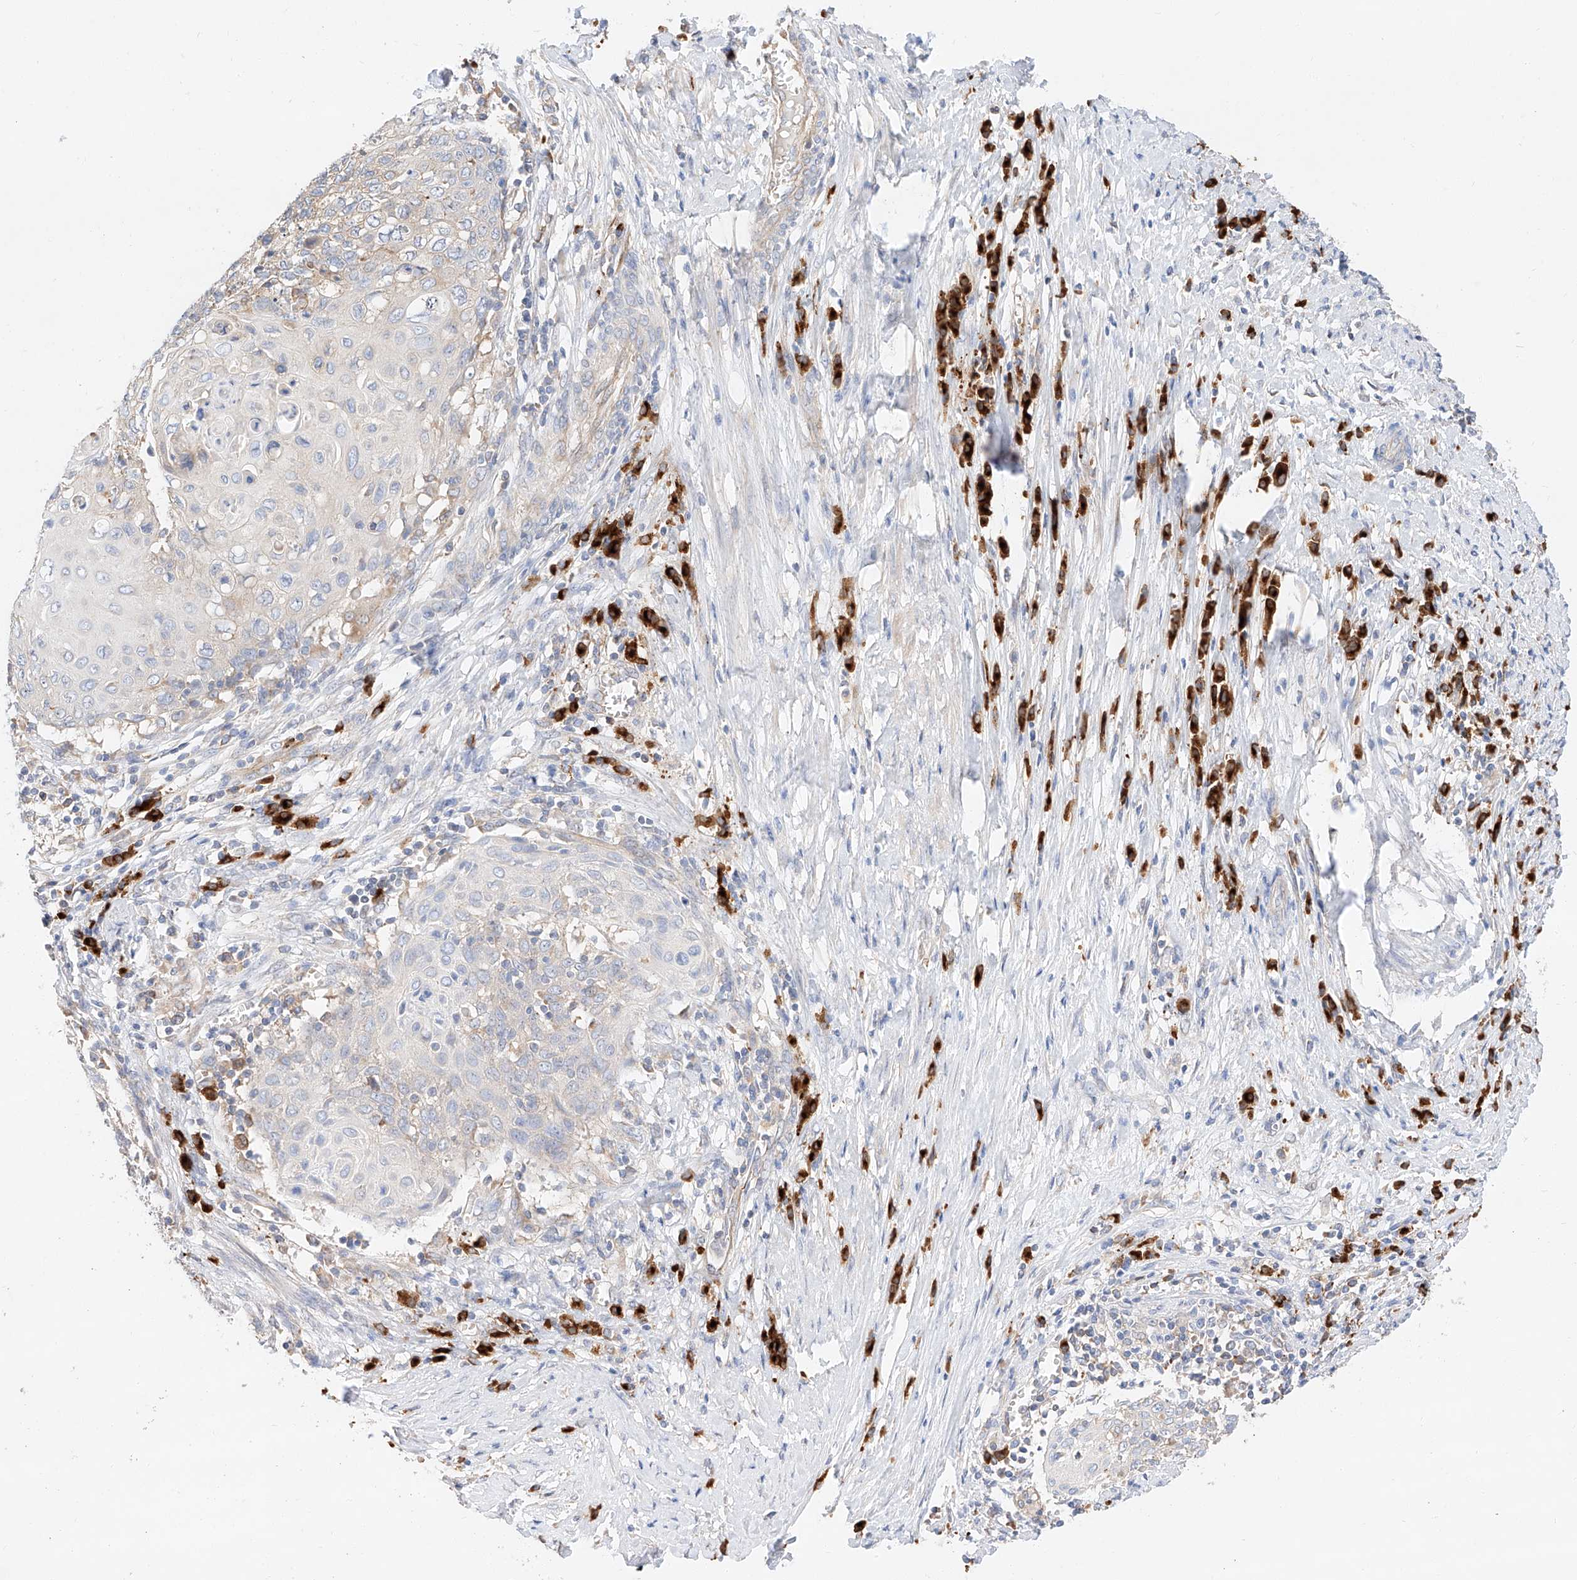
{"staining": {"intensity": "weak", "quantity": "<25%", "location": "cytoplasmic/membranous"}, "tissue": "cervical cancer", "cell_type": "Tumor cells", "image_type": "cancer", "snomed": [{"axis": "morphology", "description": "Squamous cell carcinoma, NOS"}, {"axis": "topography", "description": "Cervix"}], "caption": "Protein analysis of cervical cancer exhibits no significant positivity in tumor cells.", "gene": "GLMN", "patient": {"sex": "female", "age": 39}}